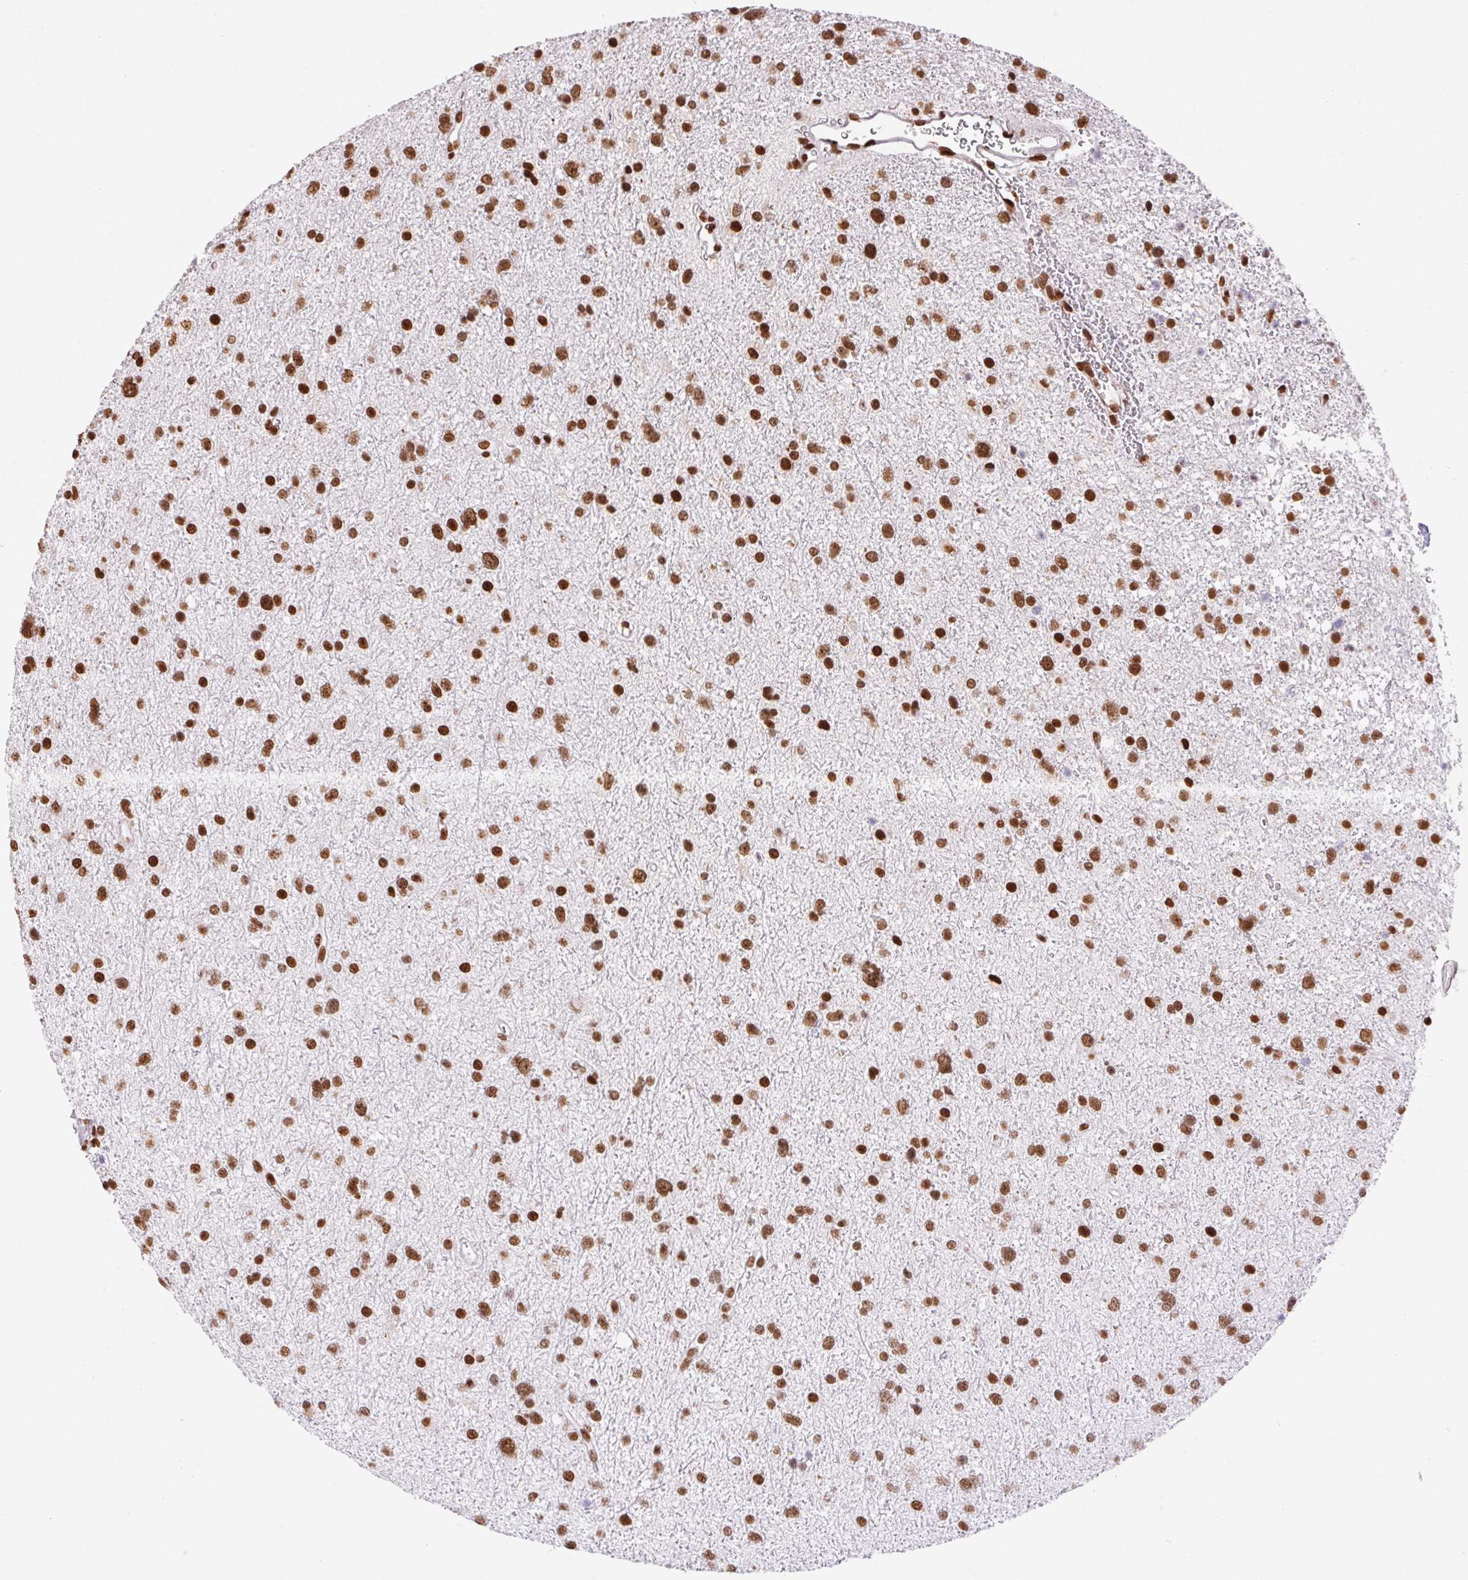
{"staining": {"intensity": "strong", "quantity": ">75%", "location": "nuclear"}, "tissue": "glioma", "cell_type": "Tumor cells", "image_type": "cancer", "snomed": [{"axis": "morphology", "description": "Glioma, malignant, Low grade"}, {"axis": "topography", "description": "Brain"}], "caption": "An image of glioma stained for a protein reveals strong nuclear brown staining in tumor cells.", "gene": "ZNF80", "patient": {"sex": "female", "age": 55}}